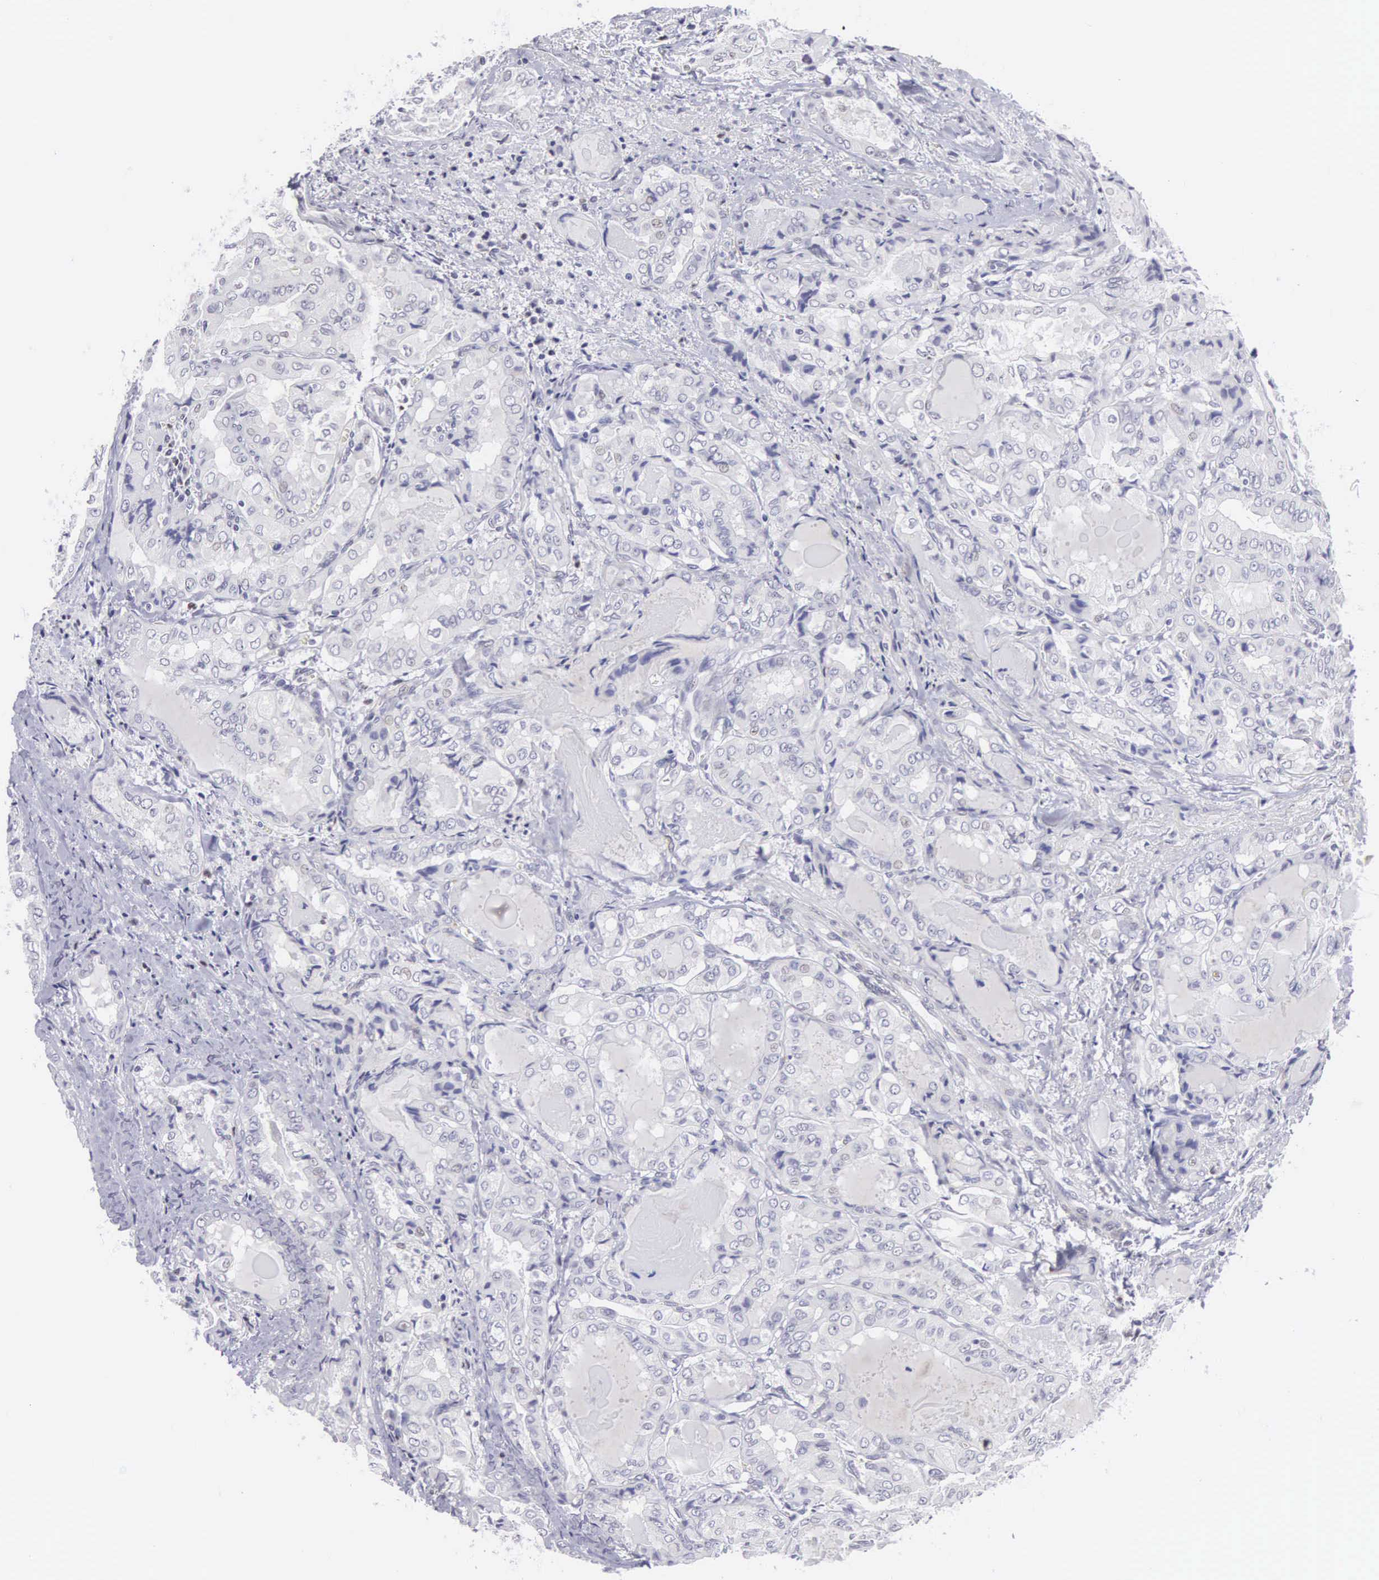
{"staining": {"intensity": "negative", "quantity": "none", "location": "none"}, "tissue": "thyroid cancer", "cell_type": "Tumor cells", "image_type": "cancer", "snomed": [{"axis": "morphology", "description": "Papillary adenocarcinoma, NOS"}, {"axis": "topography", "description": "Thyroid gland"}], "caption": "The IHC photomicrograph has no significant staining in tumor cells of thyroid papillary adenocarcinoma tissue.", "gene": "ETV6", "patient": {"sex": "female", "age": 71}}